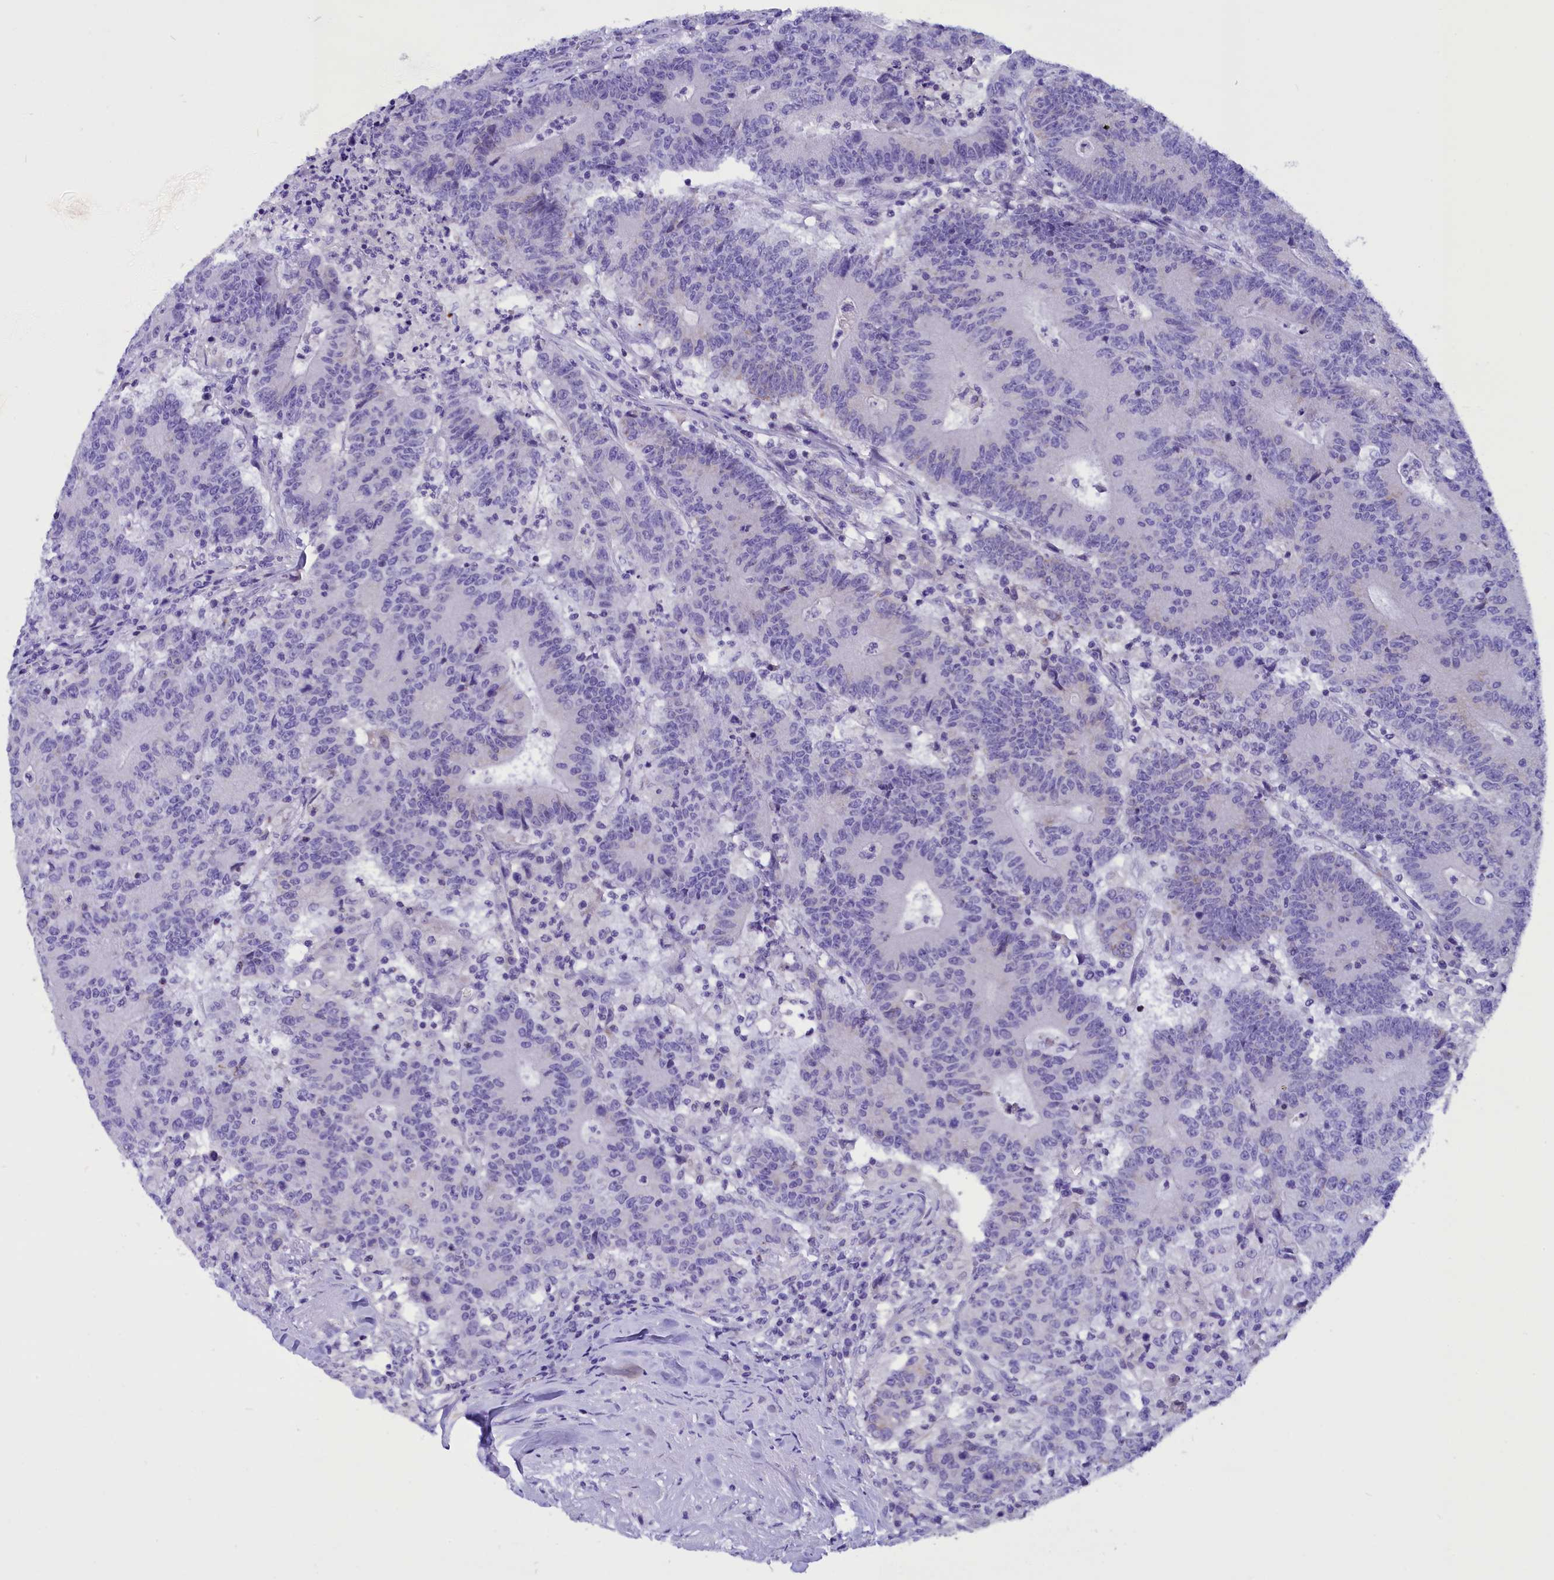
{"staining": {"intensity": "negative", "quantity": "none", "location": "none"}, "tissue": "colorectal cancer", "cell_type": "Tumor cells", "image_type": "cancer", "snomed": [{"axis": "morphology", "description": "Adenocarcinoma, NOS"}, {"axis": "topography", "description": "Colon"}], "caption": "IHC of colorectal cancer (adenocarcinoma) demonstrates no staining in tumor cells.", "gene": "ABAT", "patient": {"sex": "female", "age": 75}}